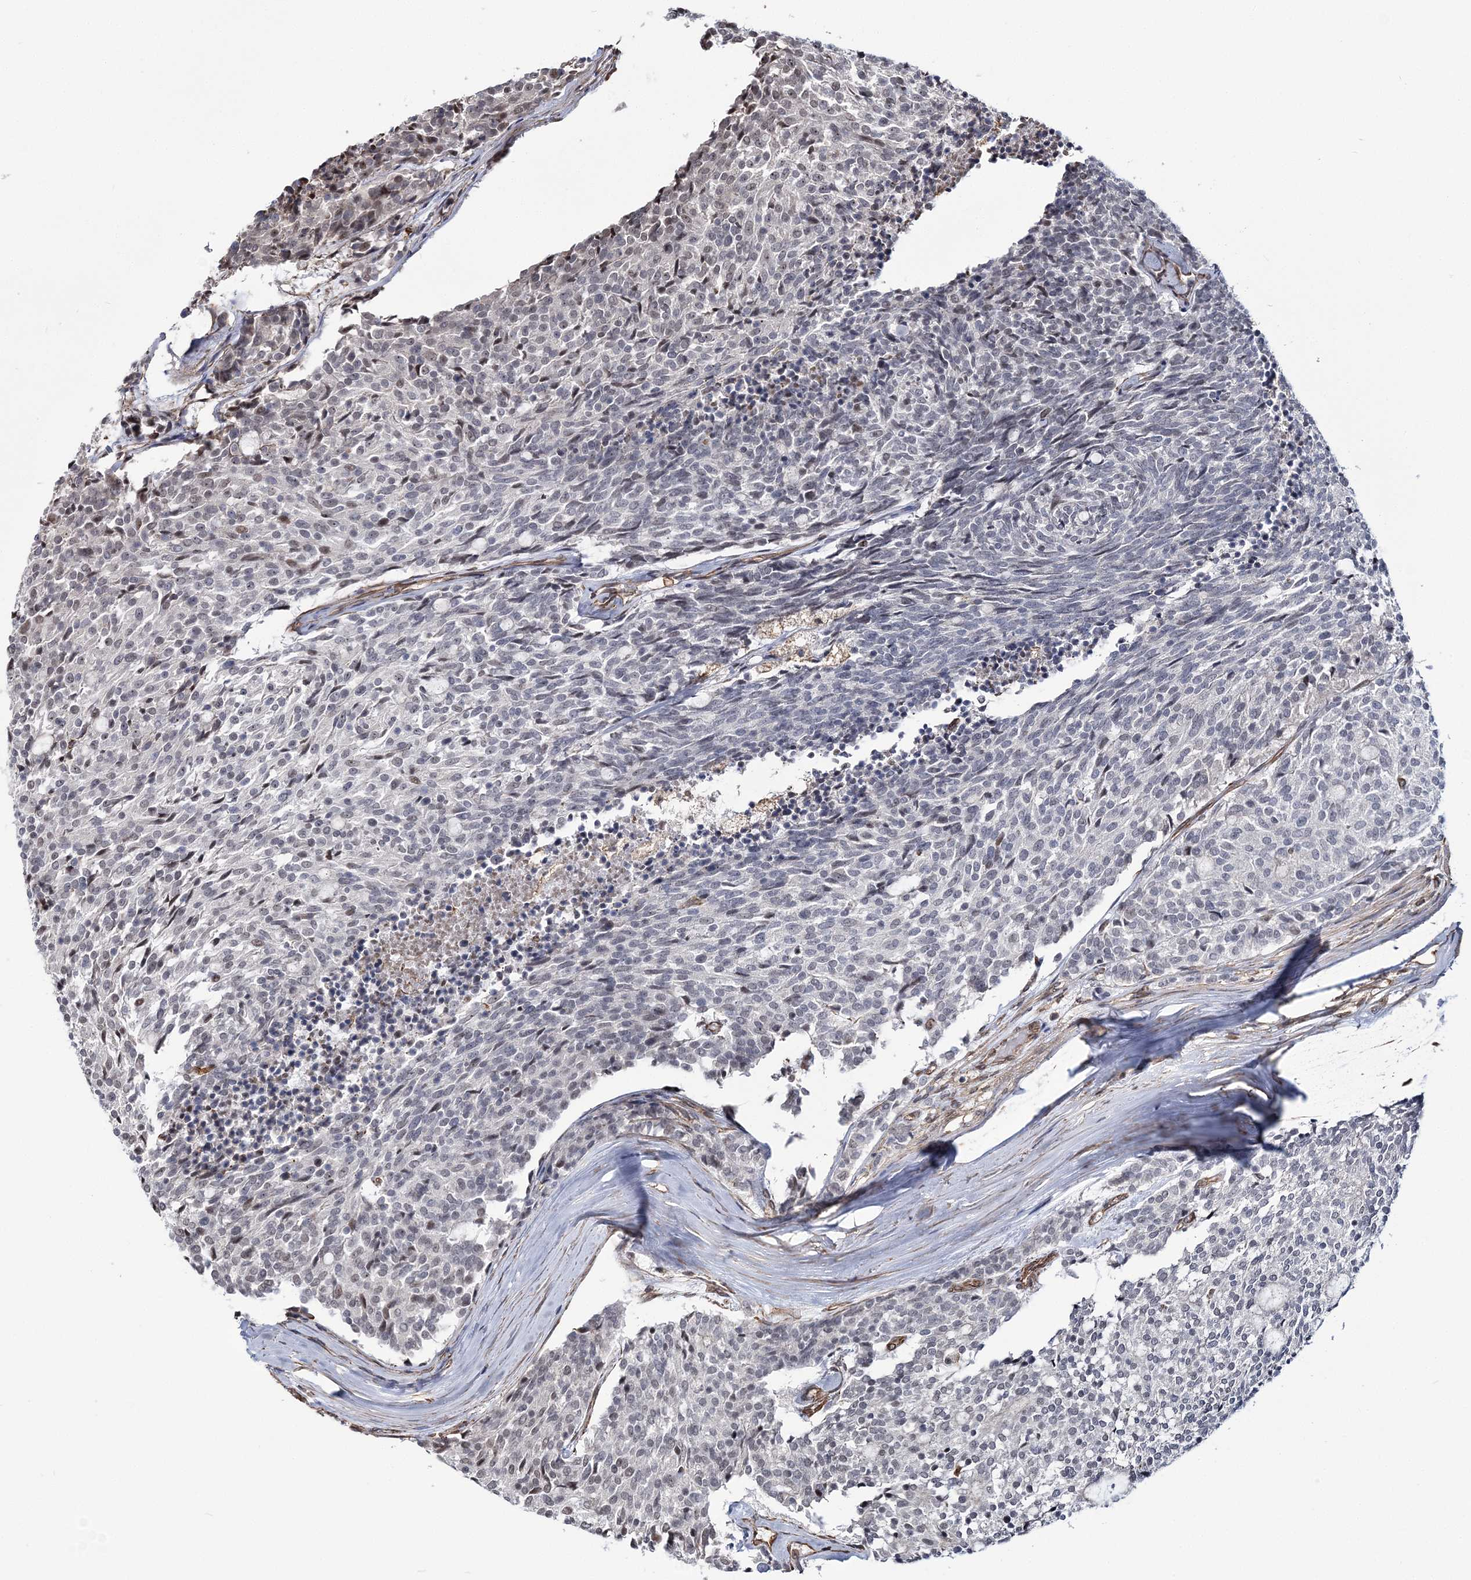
{"staining": {"intensity": "negative", "quantity": "none", "location": "none"}, "tissue": "carcinoid", "cell_type": "Tumor cells", "image_type": "cancer", "snomed": [{"axis": "morphology", "description": "Carcinoid, malignant, NOS"}, {"axis": "topography", "description": "Pancreas"}], "caption": "Immunohistochemical staining of human carcinoid shows no significant expression in tumor cells.", "gene": "ATP11B", "patient": {"sex": "female", "age": 54}}